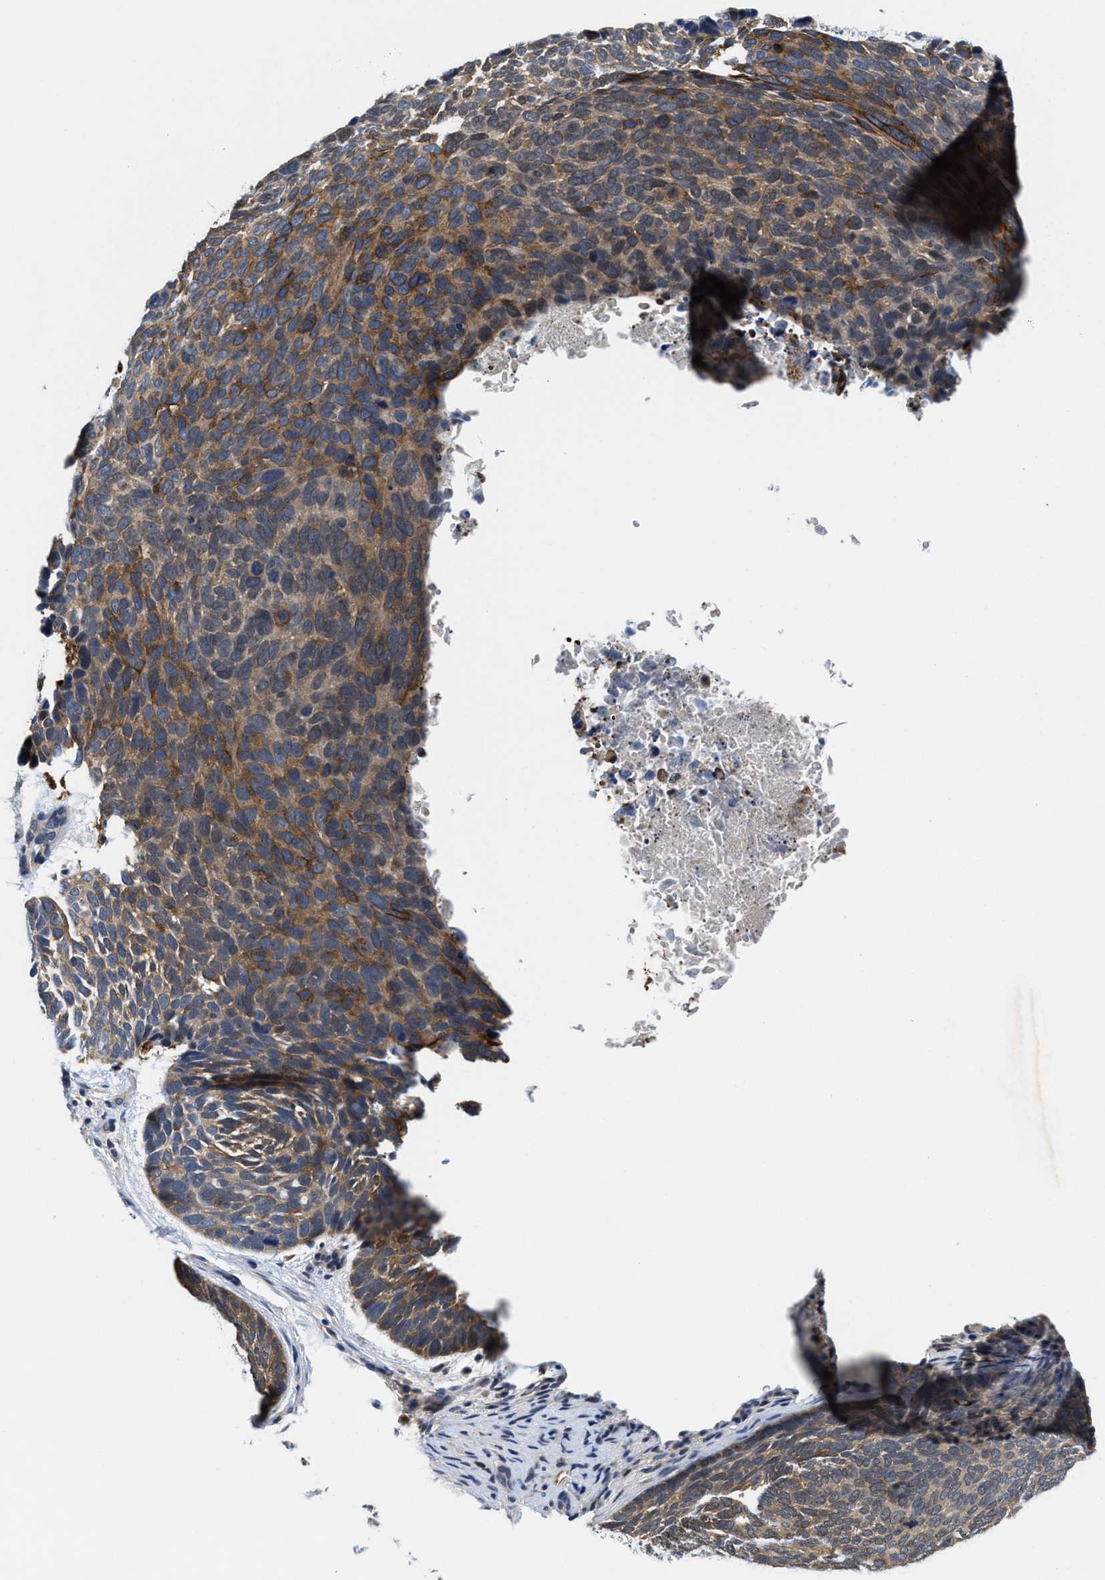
{"staining": {"intensity": "moderate", "quantity": ">75%", "location": "cytoplasmic/membranous"}, "tissue": "skin cancer", "cell_type": "Tumor cells", "image_type": "cancer", "snomed": [{"axis": "morphology", "description": "Basal cell carcinoma"}, {"axis": "topography", "description": "Skin"}, {"axis": "topography", "description": "Skin of head"}], "caption": "Moderate cytoplasmic/membranous positivity for a protein is seen in approximately >75% of tumor cells of skin cancer using immunohistochemistry (IHC).", "gene": "KIF12", "patient": {"sex": "female", "age": 85}}